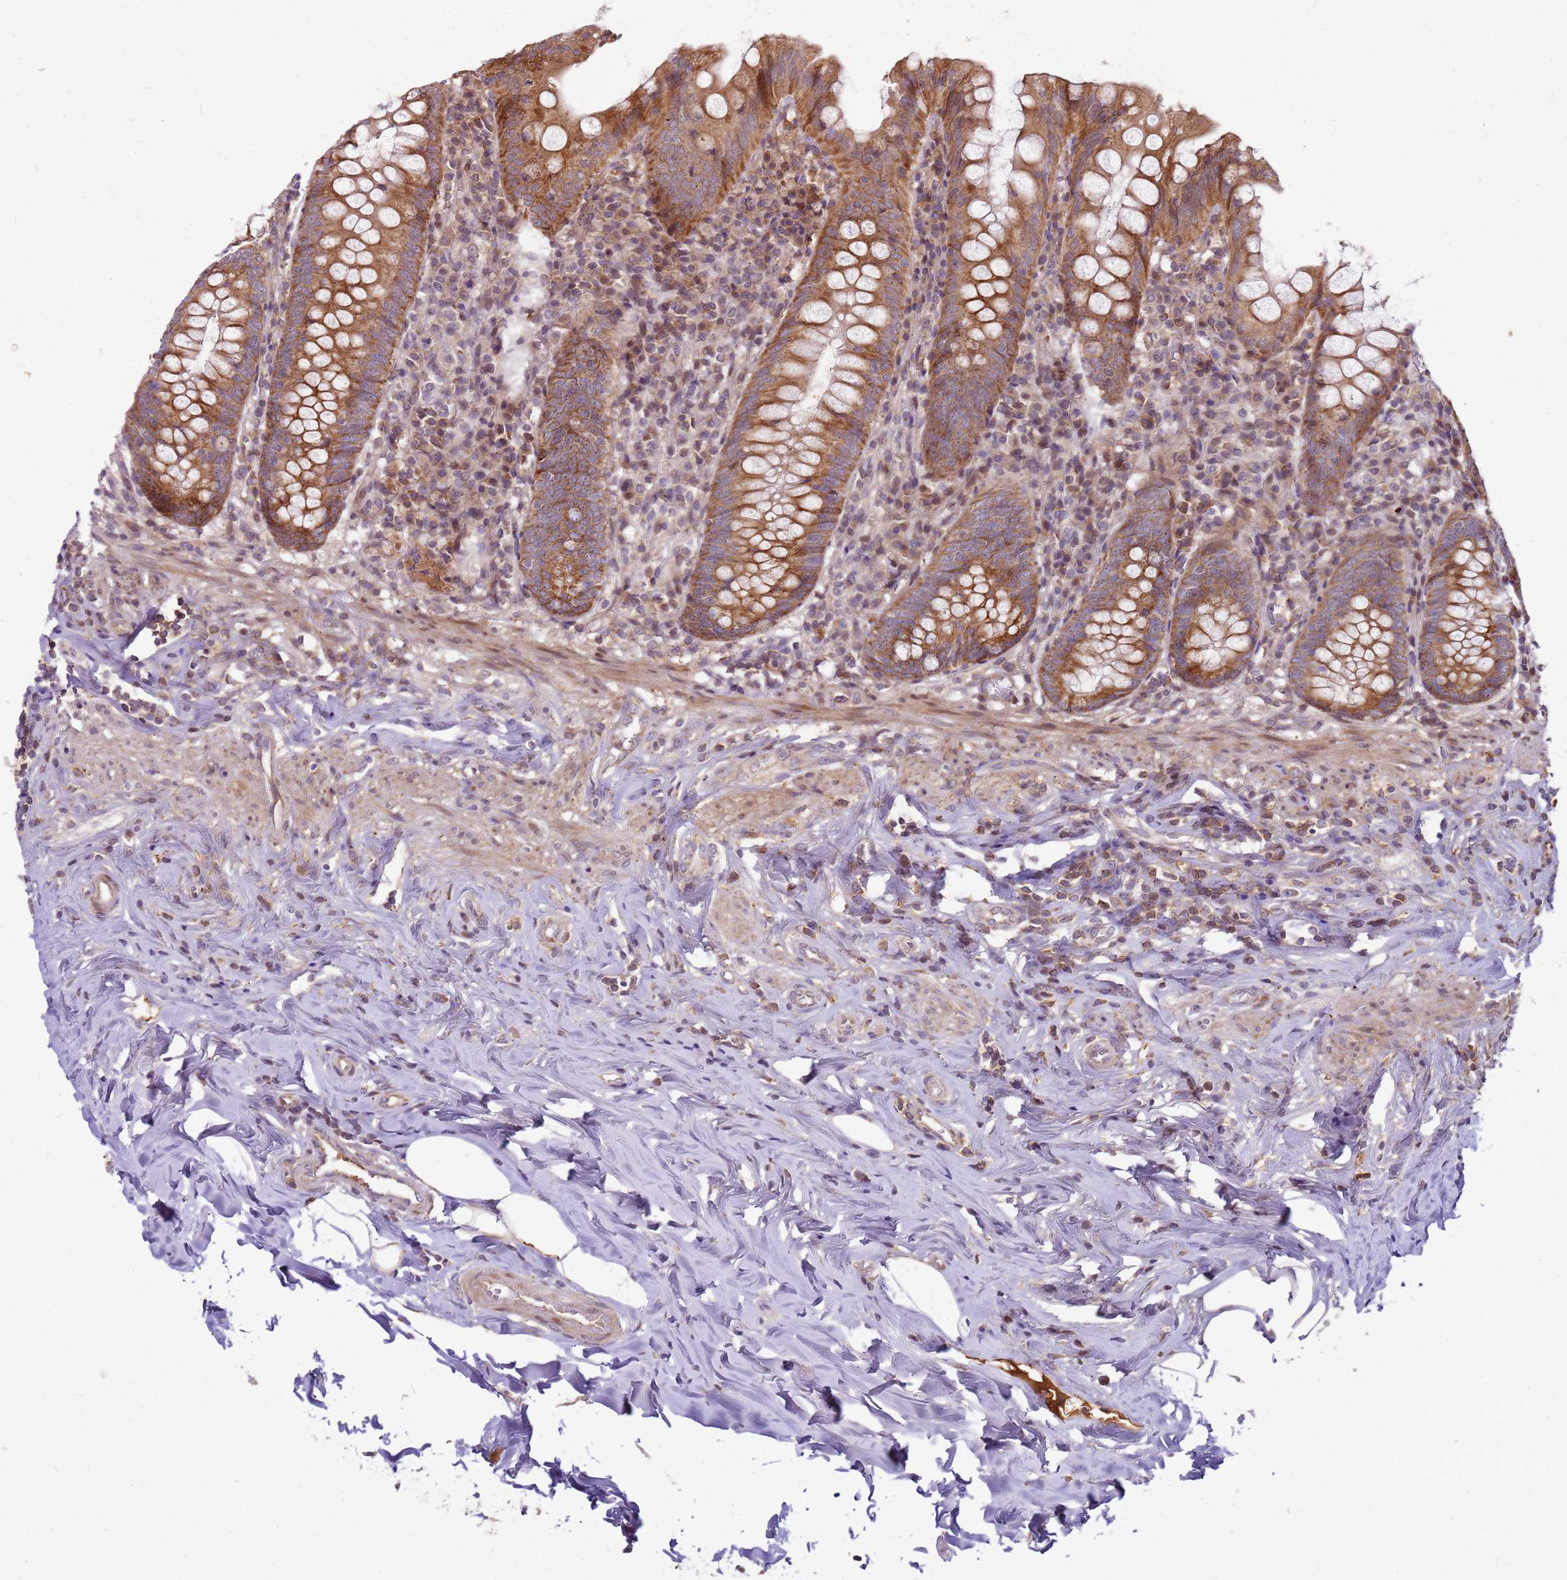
{"staining": {"intensity": "moderate", "quantity": ">75%", "location": "cytoplasmic/membranous"}, "tissue": "appendix", "cell_type": "Glandular cells", "image_type": "normal", "snomed": [{"axis": "morphology", "description": "Normal tissue, NOS"}, {"axis": "topography", "description": "Appendix"}], "caption": "High-power microscopy captured an IHC image of benign appendix, revealing moderate cytoplasmic/membranous staining in about >75% of glandular cells. (Brightfield microscopy of DAB IHC at high magnification).", "gene": "CCDC159", "patient": {"sex": "female", "age": 54}}